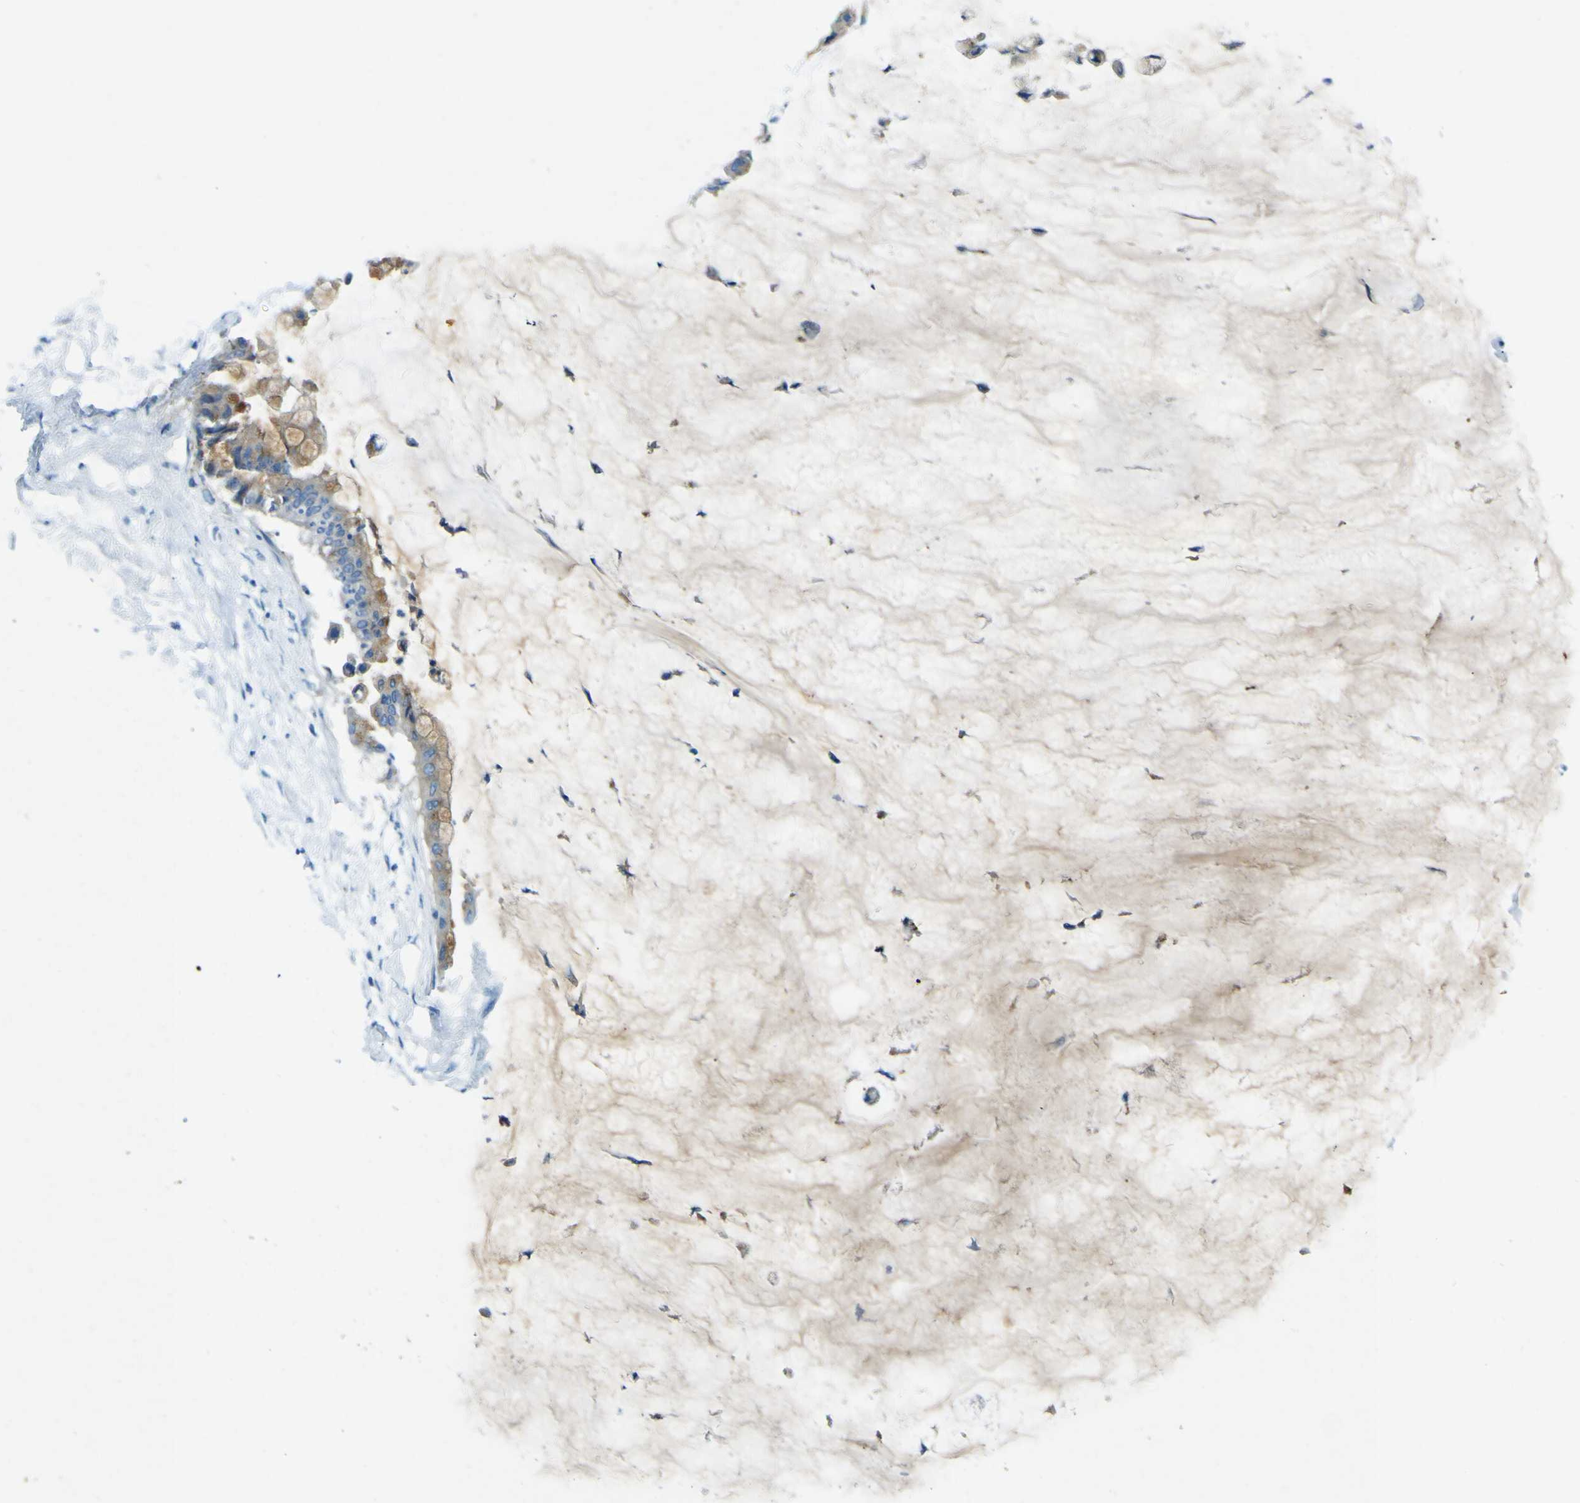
{"staining": {"intensity": "weak", "quantity": ">75%", "location": "cytoplasmic/membranous"}, "tissue": "pancreatic cancer", "cell_type": "Tumor cells", "image_type": "cancer", "snomed": [{"axis": "morphology", "description": "Adenocarcinoma, NOS"}, {"axis": "topography", "description": "Pancreas"}], "caption": "About >75% of tumor cells in human adenocarcinoma (pancreatic) exhibit weak cytoplasmic/membranous protein expression as visualized by brown immunohistochemical staining.", "gene": "PDE9A", "patient": {"sex": "male", "age": 41}}